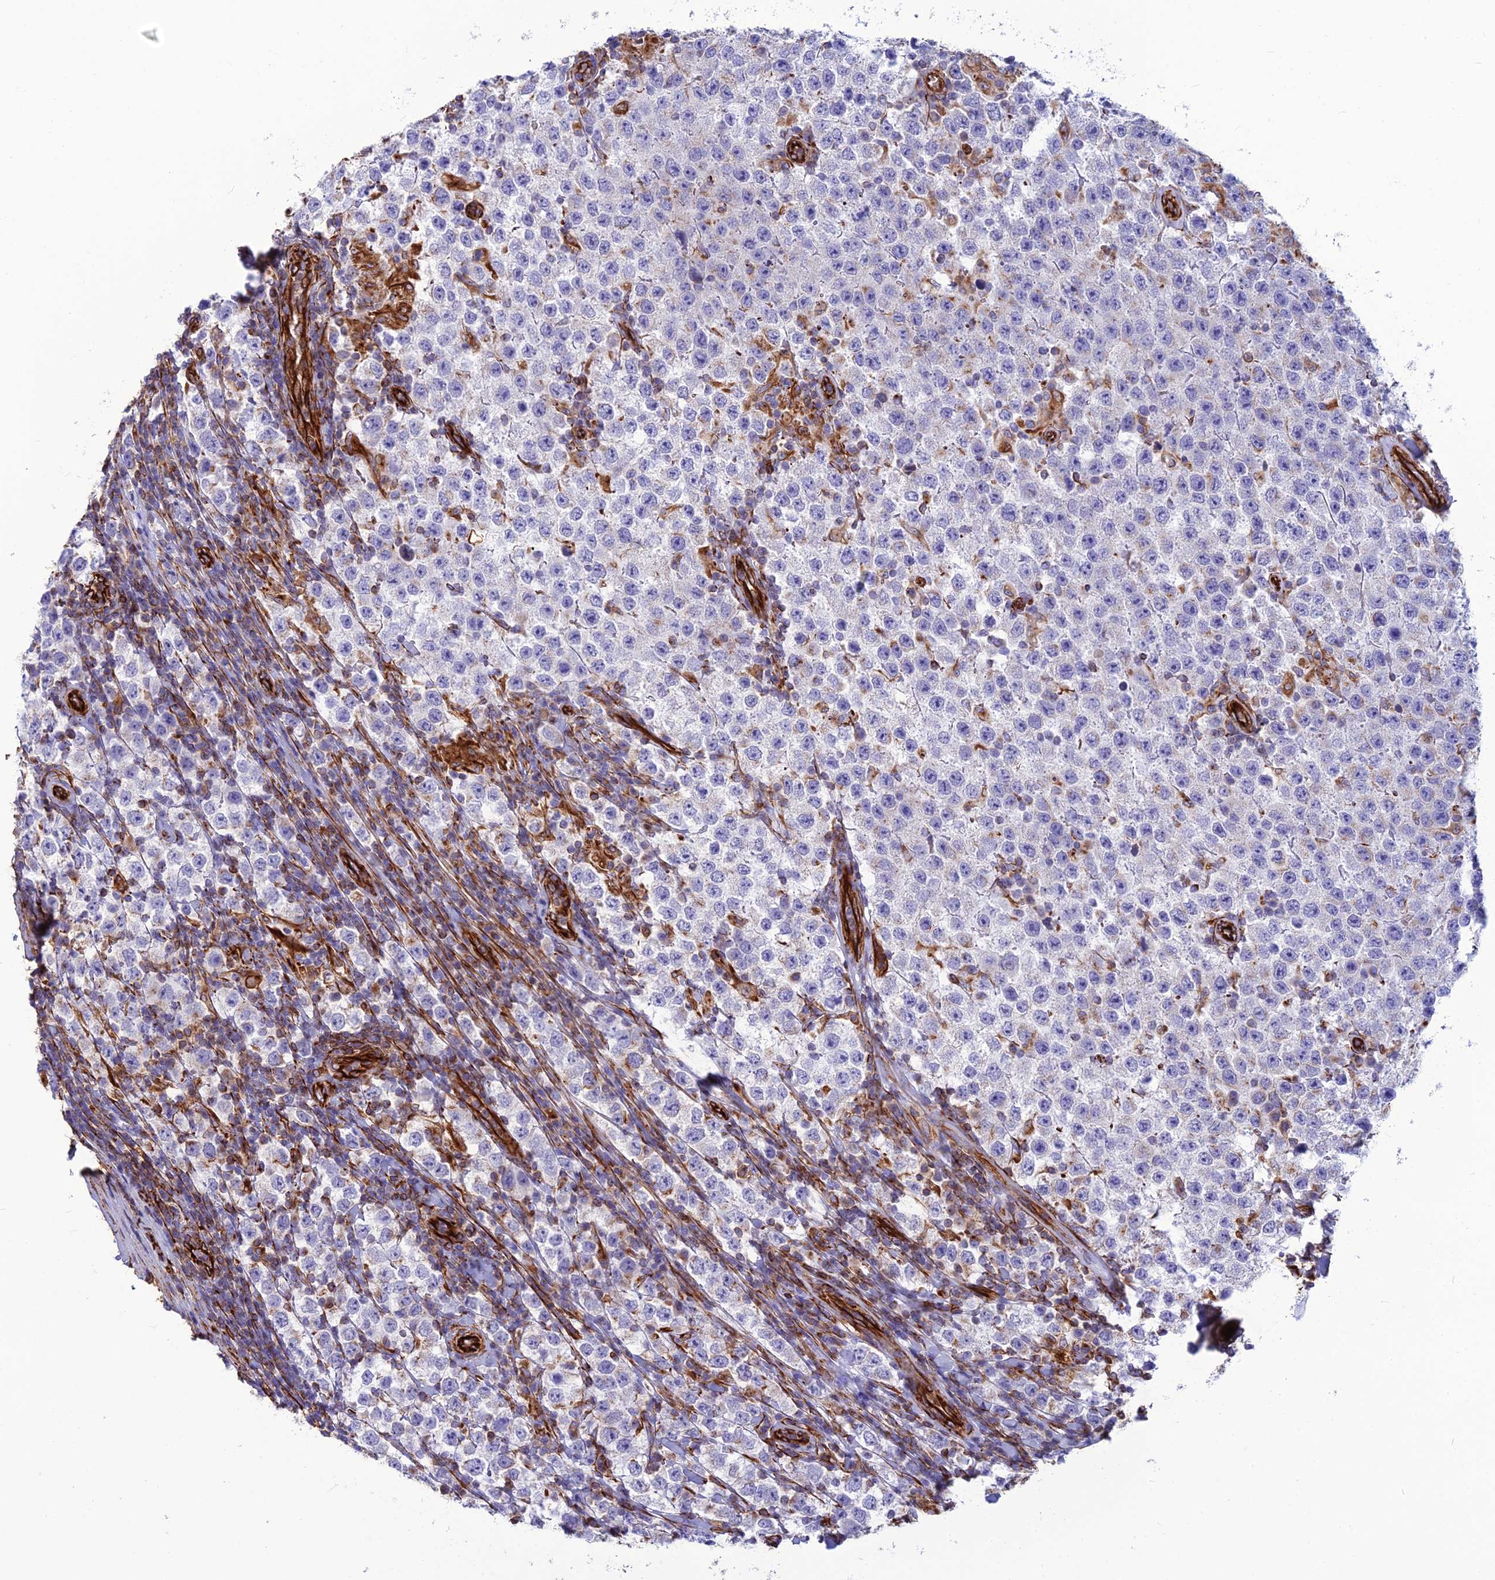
{"staining": {"intensity": "negative", "quantity": "none", "location": "none"}, "tissue": "testis cancer", "cell_type": "Tumor cells", "image_type": "cancer", "snomed": [{"axis": "morphology", "description": "Normal tissue, NOS"}, {"axis": "morphology", "description": "Urothelial carcinoma, High grade"}, {"axis": "morphology", "description": "Seminoma, NOS"}, {"axis": "morphology", "description": "Carcinoma, Embryonal, NOS"}, {"axis": "topography", "description": "Urinary bladder"}, {"axis": "topography", "description": "Testis"}], "caption": "This is an immunohistochemistry (IHC) micrograph of testis embryonal carcinoma. There is no expression in tumor cells.", "gene": "FBXL20", "patient": {"sex": "male", "age": 41}}